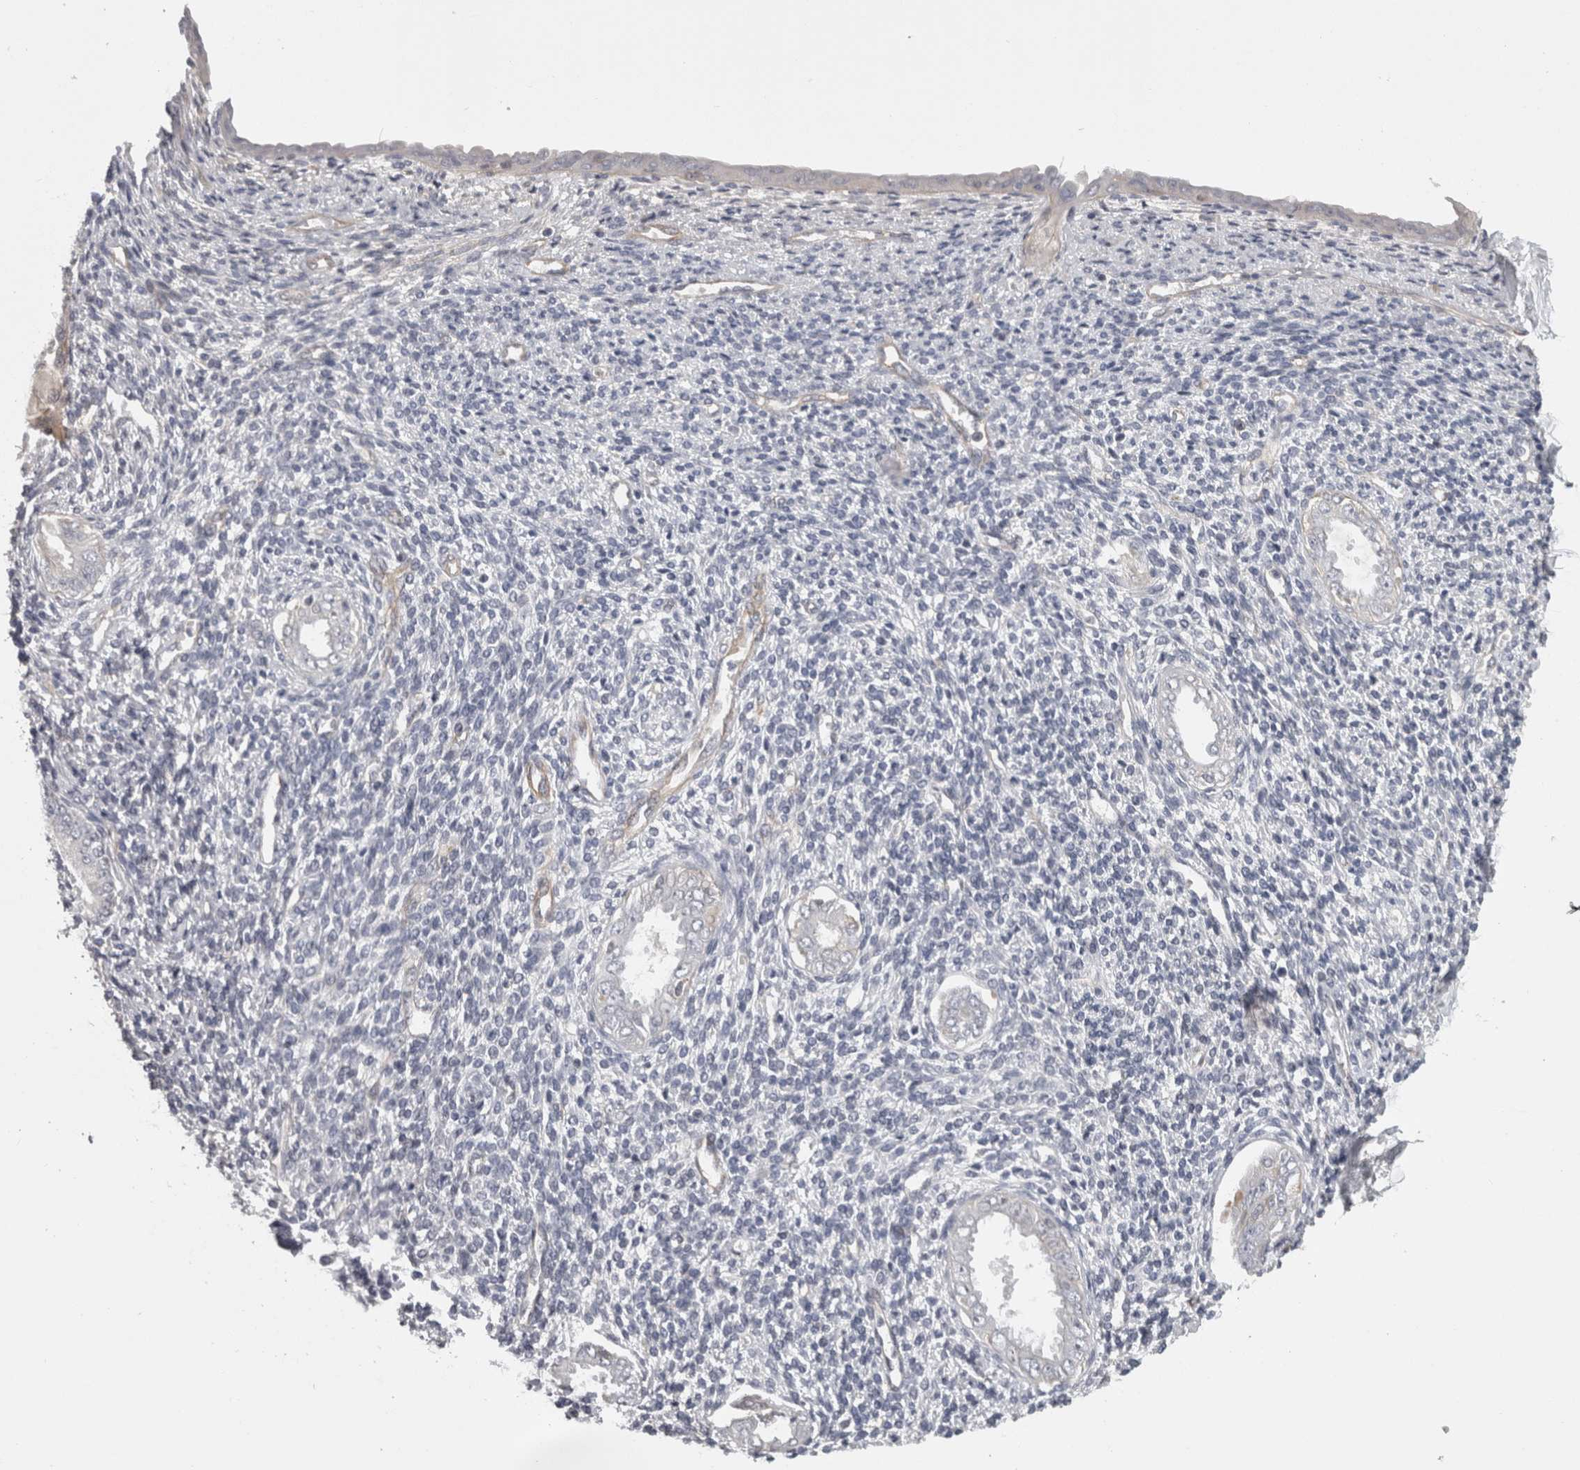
{"staining": {"intensity": "negative", "quantity": "none", "location": "none"}, "tissue": "endometrium", "cell_type": "Cells in endometrial stroma", "image_type": "normal", "snomed": [{"axis": "morphology", "description": "Normal tissue, NOS"}, {"axis": "topography", "description": "Endometrium"}], "caption": "This photomicrograph is of normal endometrium stained with immunohistochemistry to label a protein in brown with the nuclei are counter-stained blue. There is no staining in cells in endometrial stroma.", "gene": "RMDN1", "patient": {"sex": "female", "age": 66}}